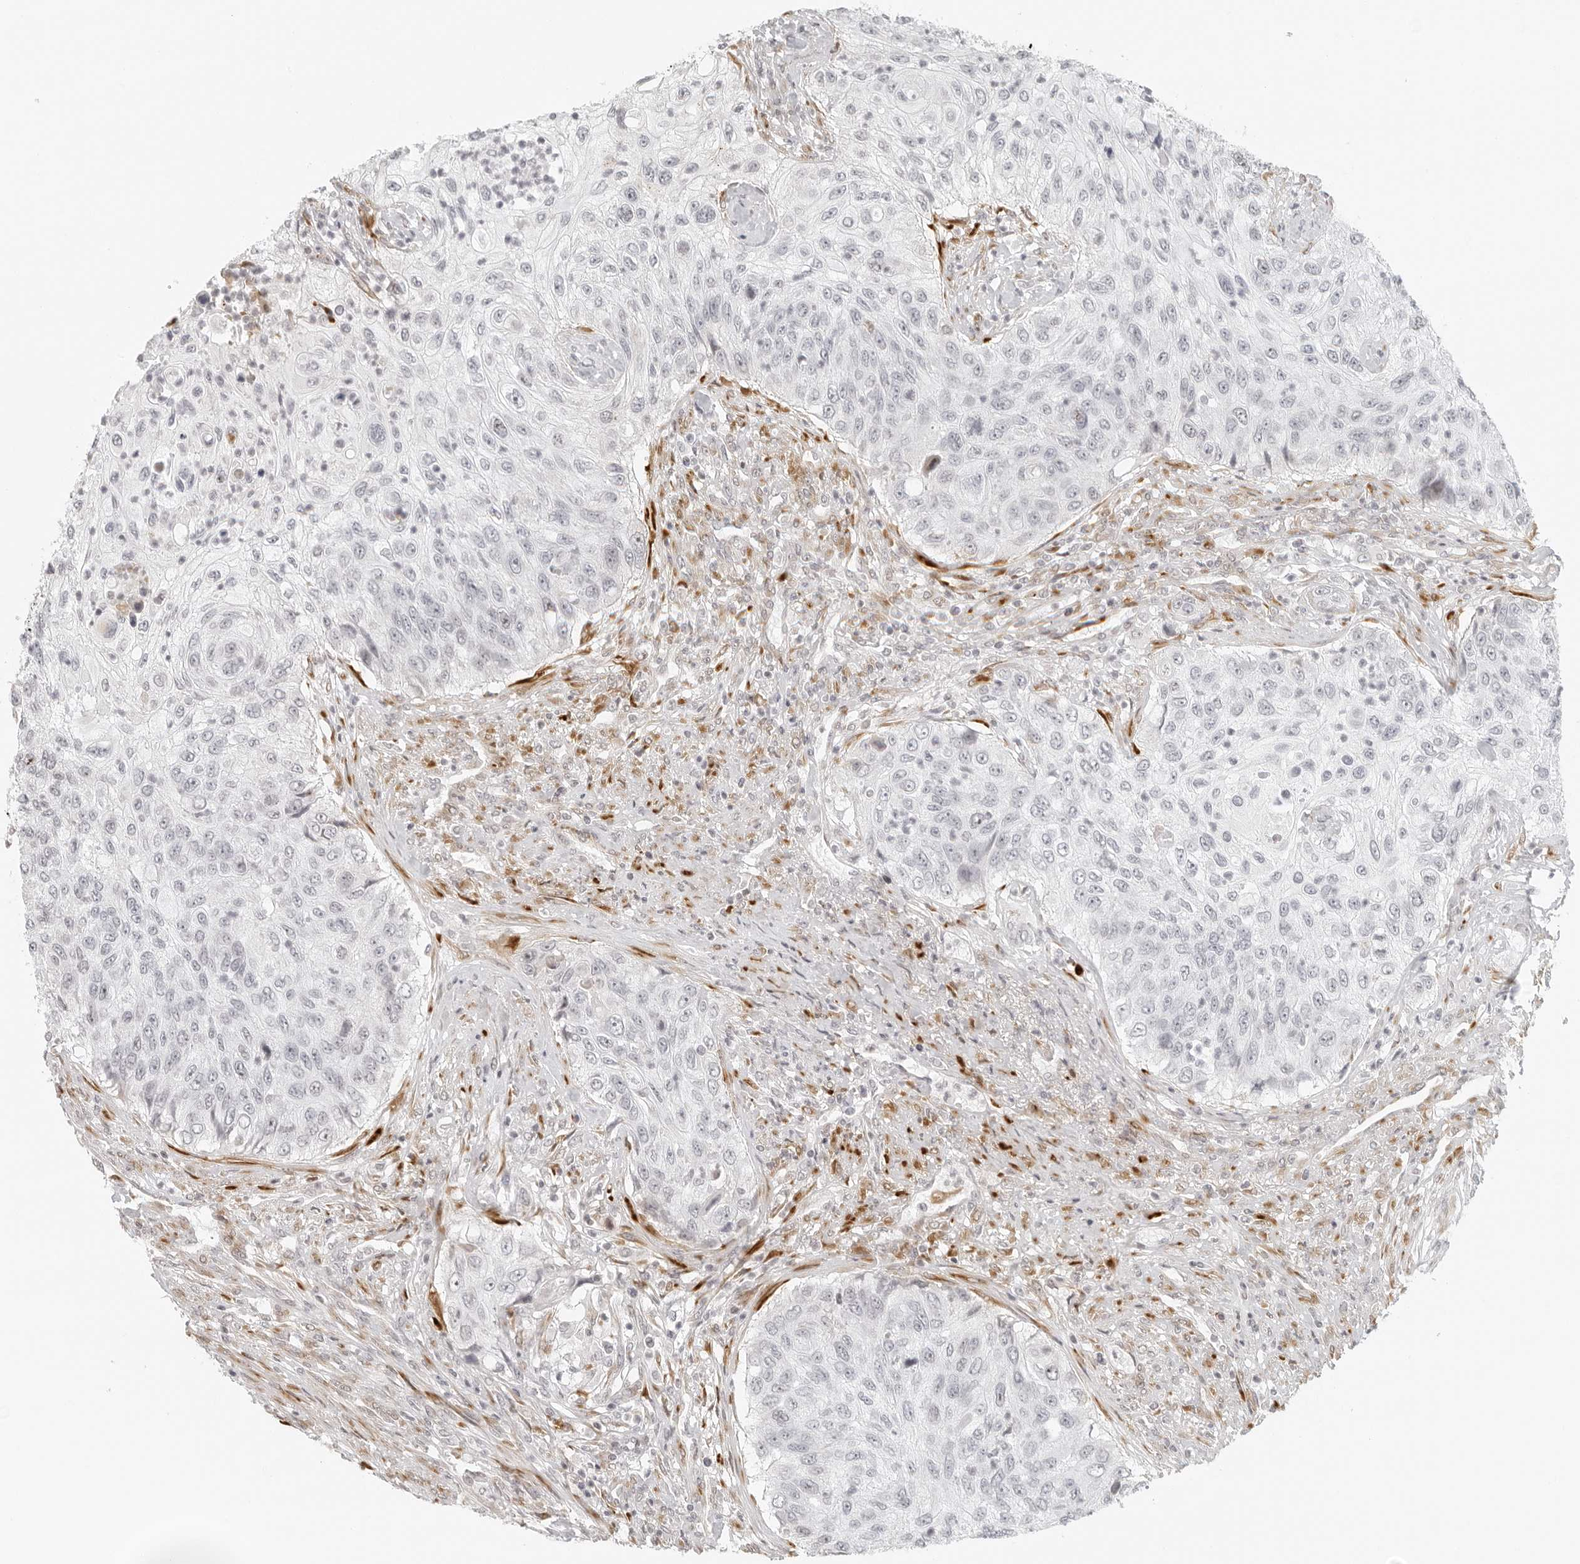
{"staining": {"intensity": "negative", "quantity": "none", "location": "none"}, "tissue": "urothelial cancer", "cell_type": "Tumor cells", "image_type": "cancer", "snomed": [{"axis": "morphology", "description": "Urothelial carcinoma, High grade"}, {"axis": "topography", "description": "Urinary bladder"}], "caption": "A histopathology image of urothelial cancer stained for a protein displays no brown staining in tumor cells.", "gene": "ZNF678", "patient": {"sex": "female", "age": 60}}